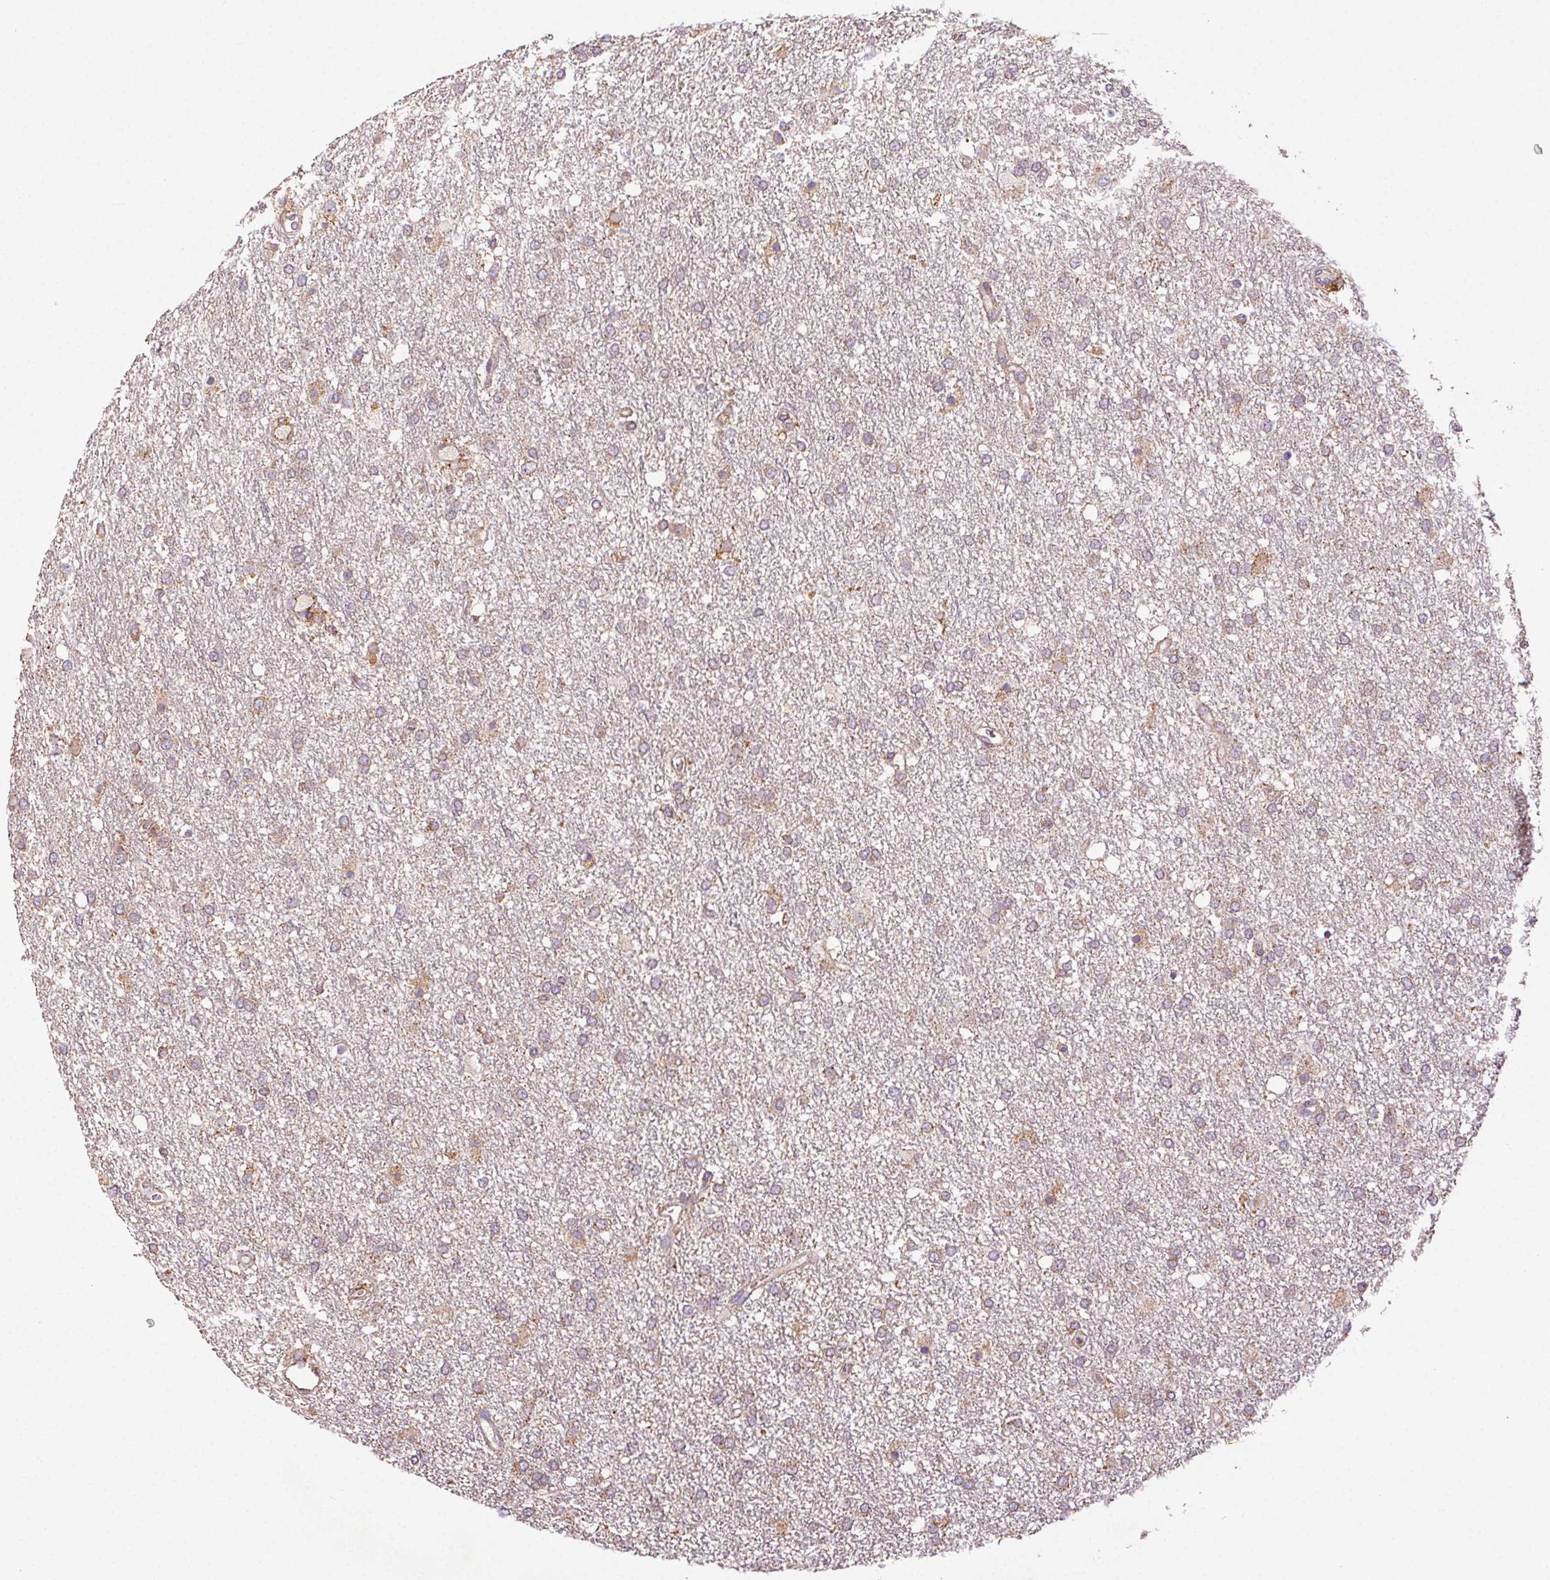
{"staining": {"intensity": "weak", "quantity": "25%-75%", "location": "cytoplasmic/membranous"}, "tissue": "glioma", "cell_type": "Tumor cells", "image_type": "cancer", "snomed": [{"axis": "morphology", "description": "Glioma, malignant, High grade"}, {"axis": "topography", "description": "Brain"}], "caption": "IHC image of neoplastic tissue: malignant glioma (high-grade) stained using immunohistochemistry reveals low levels of weak protein expression localized specifically in the cytoplasmic/membranous of tumor cells, appearing as a cytoplasmic/membranous brown color.", "gene": "FNBP1L", "patient": {"sex": "female", "age": 61}}